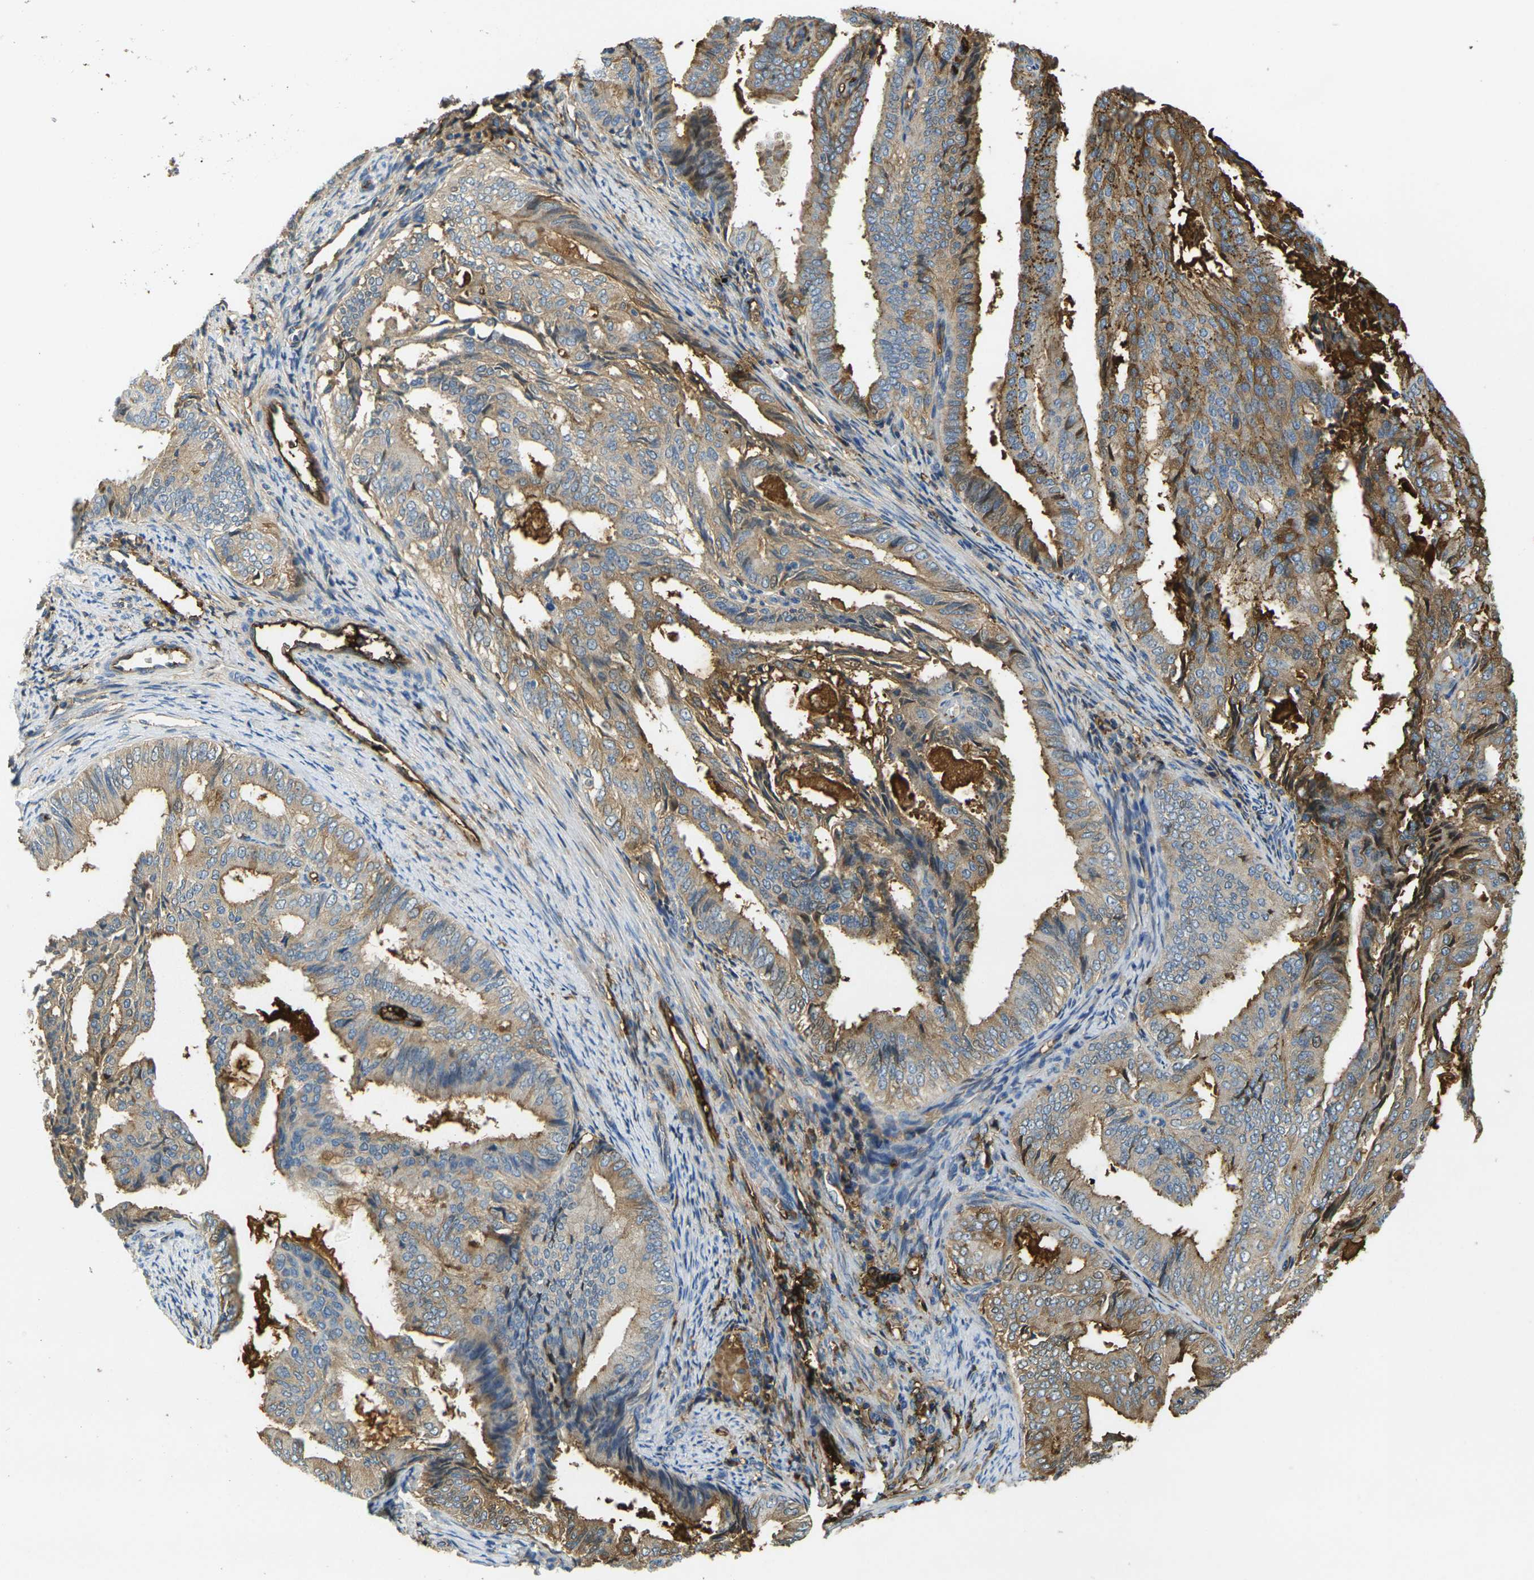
{"staining": {"intensity": "moderate", "quantity": ">75%", "location": "cytoplasmic/membranous"}, "tissue": "endometrial cancer", "cell_type": "Tumor cells", "image_type": "cancer", "snomed": [{"axis": "morphology", "description": "Adenocarcinoma, NOS"}, {"axis": "topography", "description": "Endometrium"}], "caption": "Immunohistochemical staining of human endometrial cancer (adenocarcinoma) demonstrates medium levels of moderate cytoplasmic/membranous protein positivity in about >75% of tumor cells.", "gene": "PLCD1", "patient": {"sex": "female", "age": 58}}